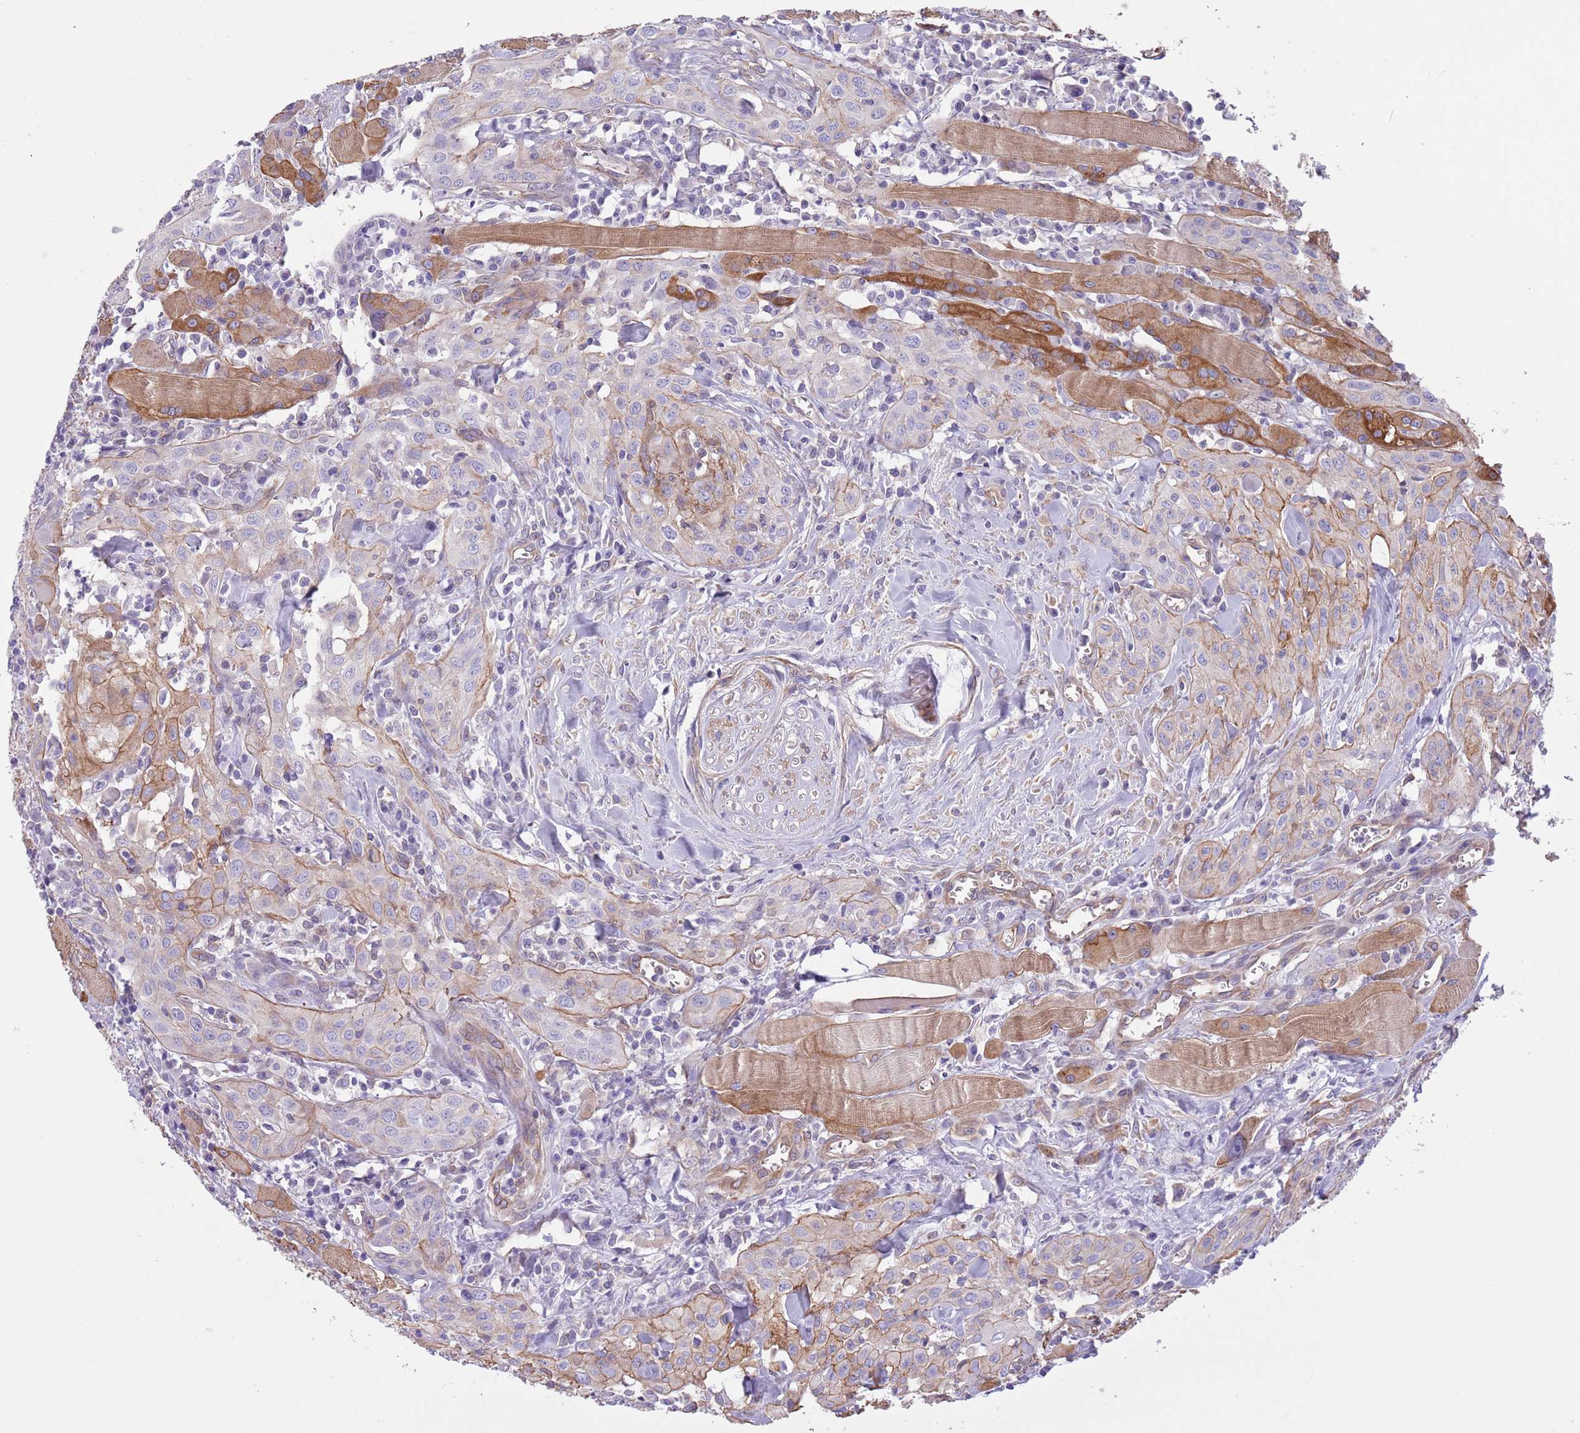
{"staining": {"intensity": "moderate", "quantity": "25%-75%", "location": "cytoplasmic/membranous"}, "tissue": "head and neck cancer", "cell_type": "Tumor cells", "image_type": "cancer", "snomed": [{"axis": "morphology", "description": "Squamous cell carcinoma, NOS"}, {"axis": "topography", "description": "Oral tissue"}, {"axis": "topography", "description": "Head-Neck"}], "caption": "IHC staining of head and neck cancer, which demonstrates medium levels of moderate cytoplasmic/membranous positivity in about 25%-75% of tumor cells indicating moderate cytoplasmic/membranous protein expression. The staining was performed using DAB (brown) for protein detection and nuclei were counterstained in hematoxylin (blue).", "gene": "RBP3", "patient": {"sex": "female", "age": 70}}